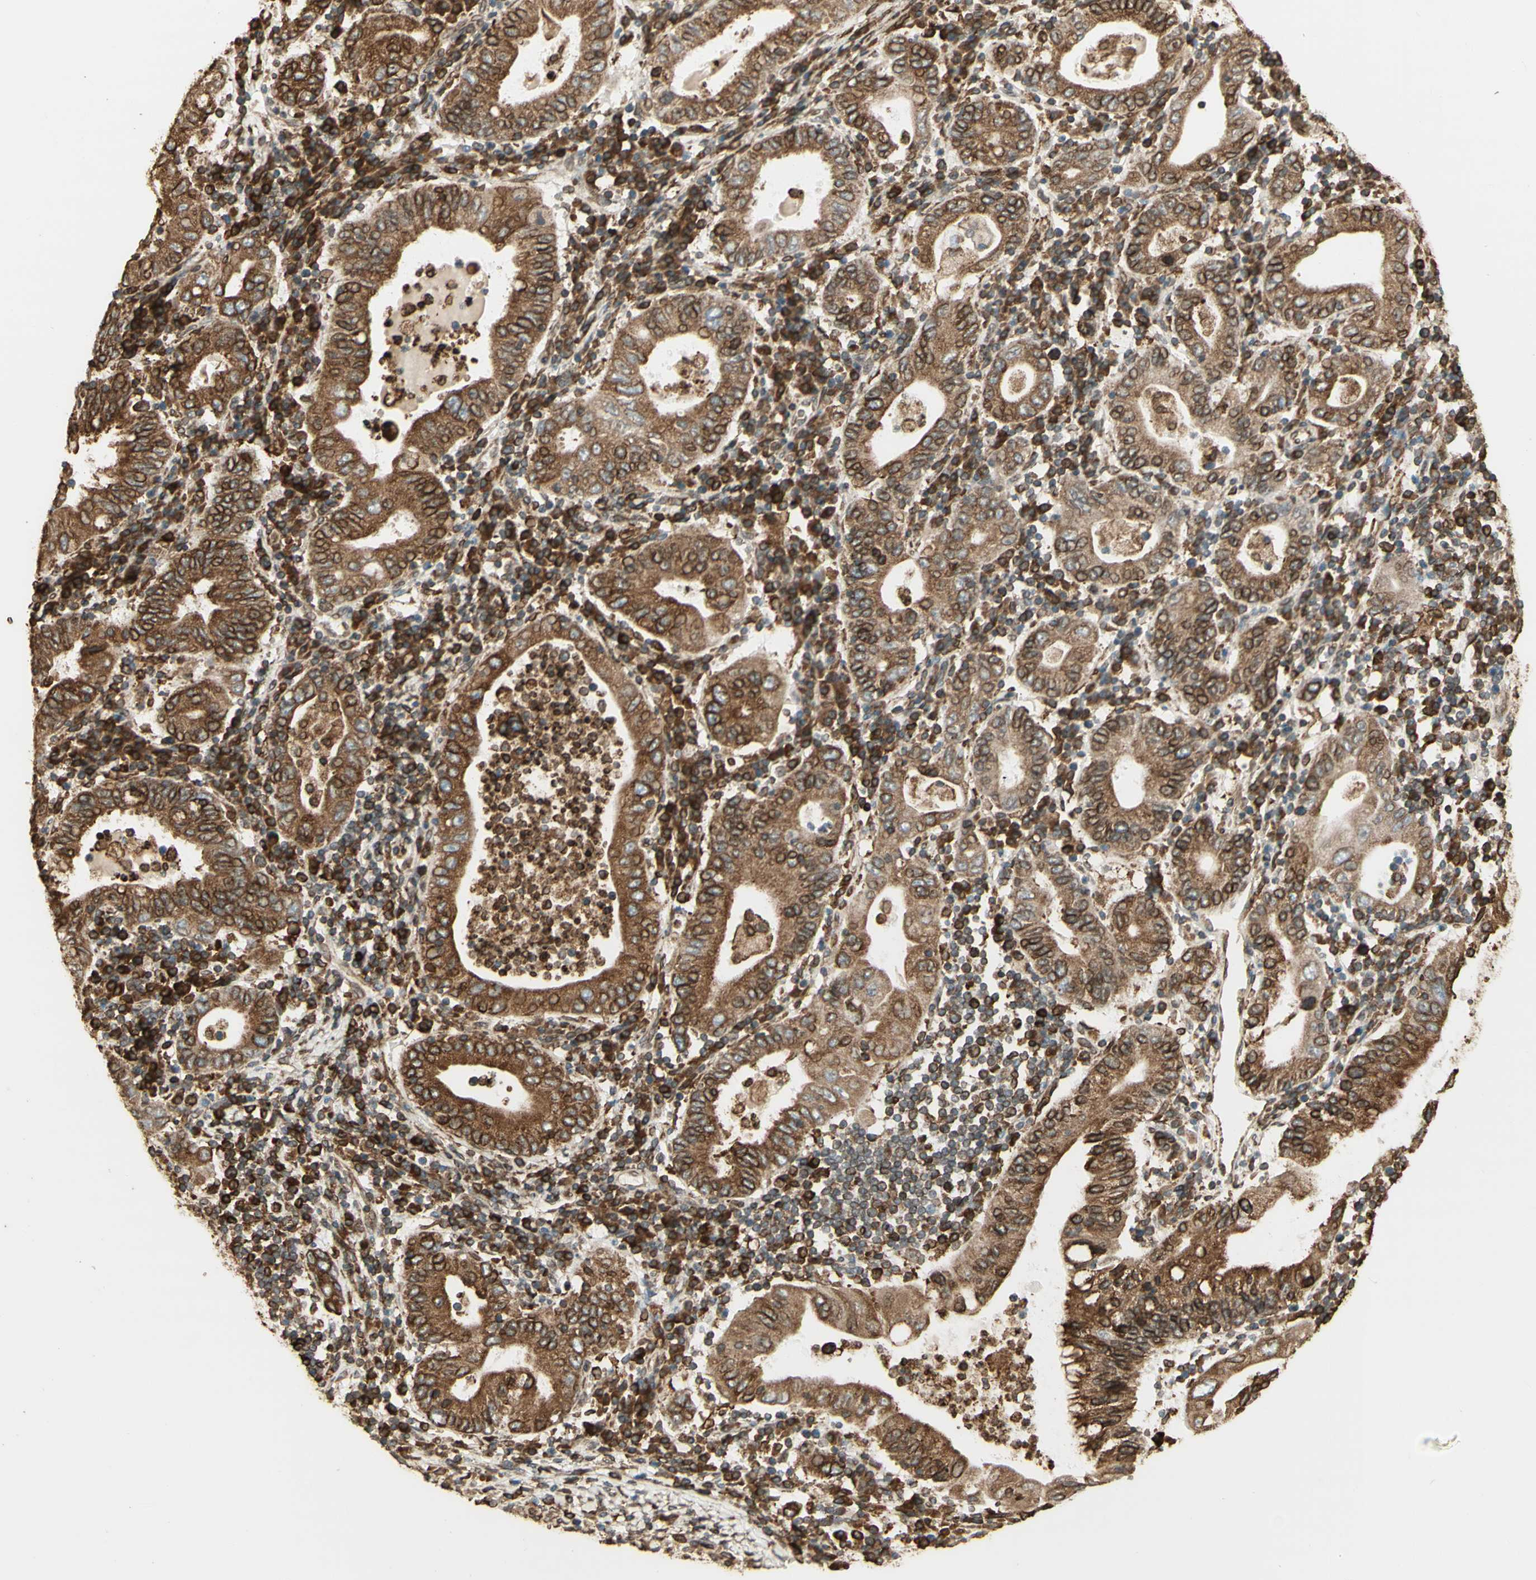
{"staining": {"intensity": "moderate", "quantity": ">75%", "location": "cytoplasmic/membranous"}, "tissue": "stomach cancer", "cell_type": "Tumor cells", "image_type": "cancer", "snomed": [{"axis": "morphology", "description": "Normal tissue, NOS"}, {"axis": "morphology", "description": "Adenocarcinoma, NOS"}, {"axis": "topography", "description": "Esophagus"}, {"axis": "topography", "description": "Stomach, upper"}, {"axis": "topography", "description": "Peripheral nerve tissue"}], "caption": "Stomach cancer (adenocarcinoma) tissue reveals moderate cytoplasmic/membranous positivity in approximately >75% of tumor cells Using DAB (brown) and hematoxylin (blue) stains, captured at high magnification using brightfield microscopy.", "gene": "CANX", "patient": {"sex": "male", "age": 62}}